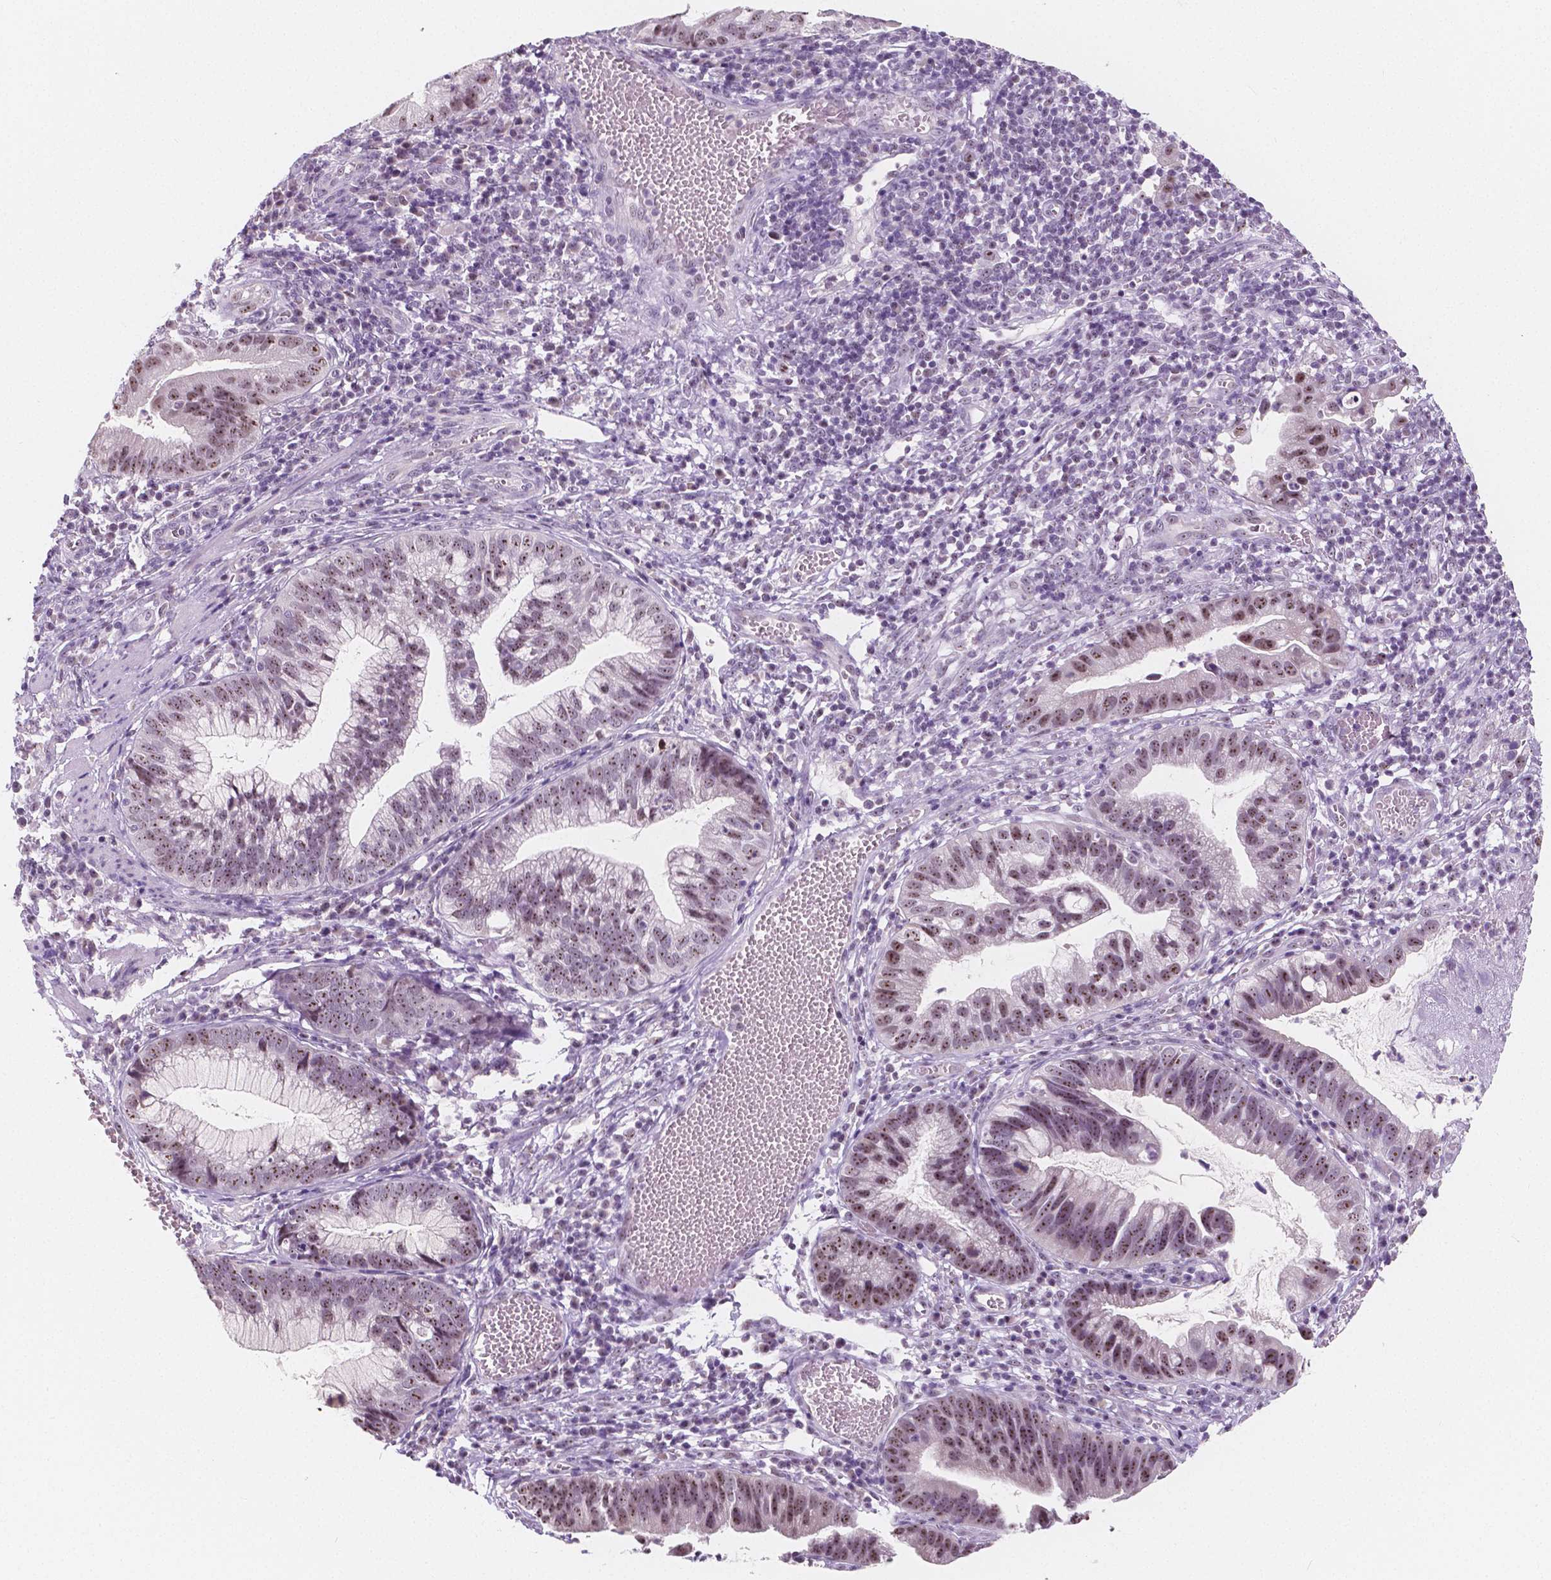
{"staining": {"intensity": "moderate", "quantity": ">75%", "location": "nuclear"}, "tissue": "cervical cancer", "cell_type": "Tumor cells", "image_type": "cancer", "snomed": [{"axis": "morphology", "description": "Adenocarcinoma, NOS"}, {"axis": "topography", "description": "Cervix"}], "caption": "The micrograph reveals a brown stain indicating the presence of a protein in the nuclear of tumor cells in cervical adenocarcinoma.", "gene": "NOLC1", "patient": {"sex": "female", "age": 34}}